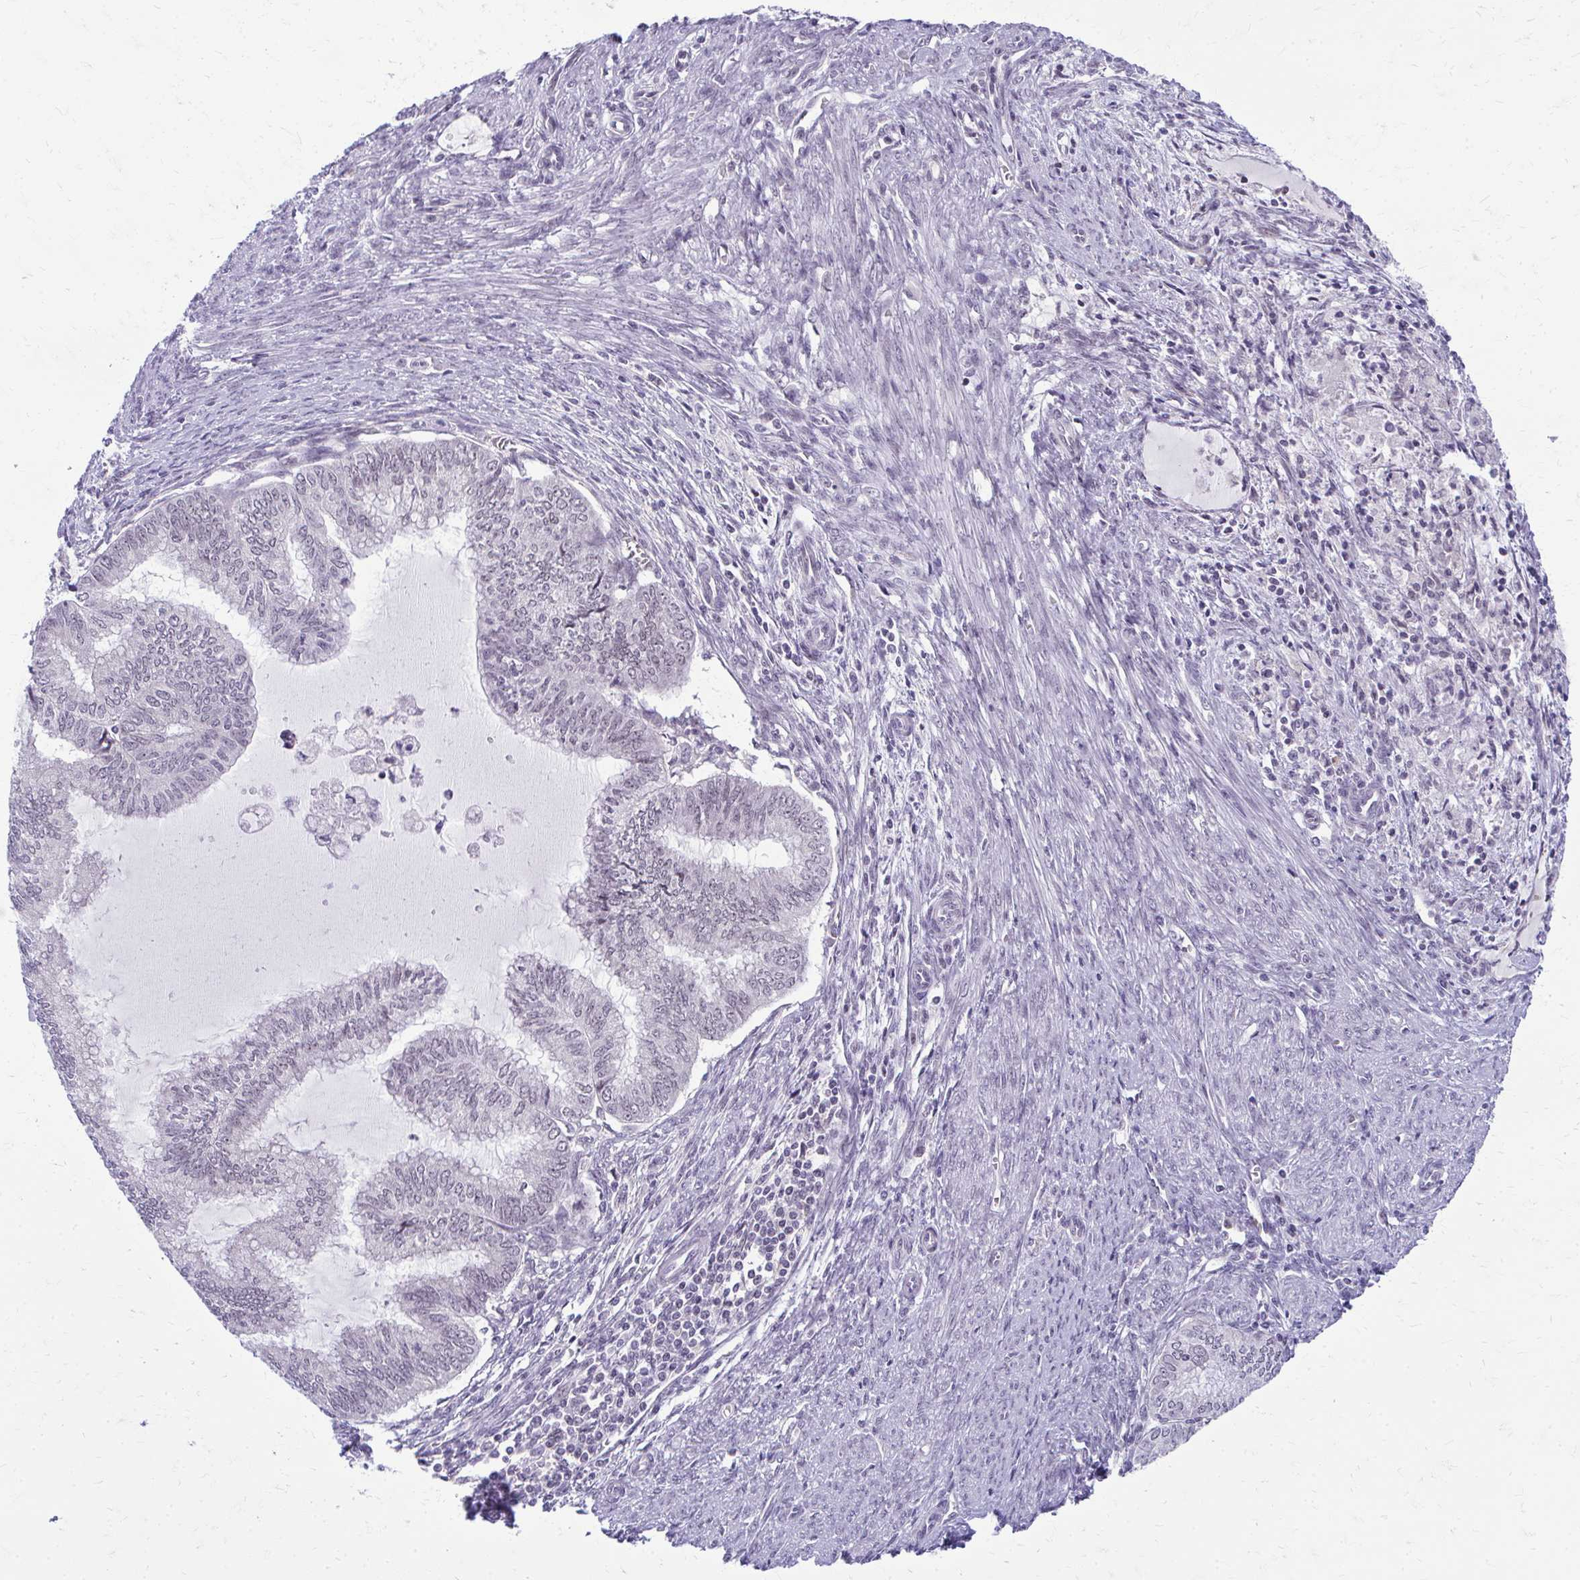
{"staining": {"intensity": "negative", "quantity": "none", "location": "none"}, "tissue": "endometrial cancer", "cell_type": "Tumor cells", "image_type": "cancer", "snomed": [{"axis": "morphology", "description": "Adenocarcinoma, NOS"}, {"axis": "topography", "description": "Endometrium"}], "caption": "Immunohistochemistry of endometrial adenocarcinoma displays no expression in tumor cells. Nuclei are stained in blue.", "gene": "MAF1", "patient": {"sex": "female", "age": 79}}